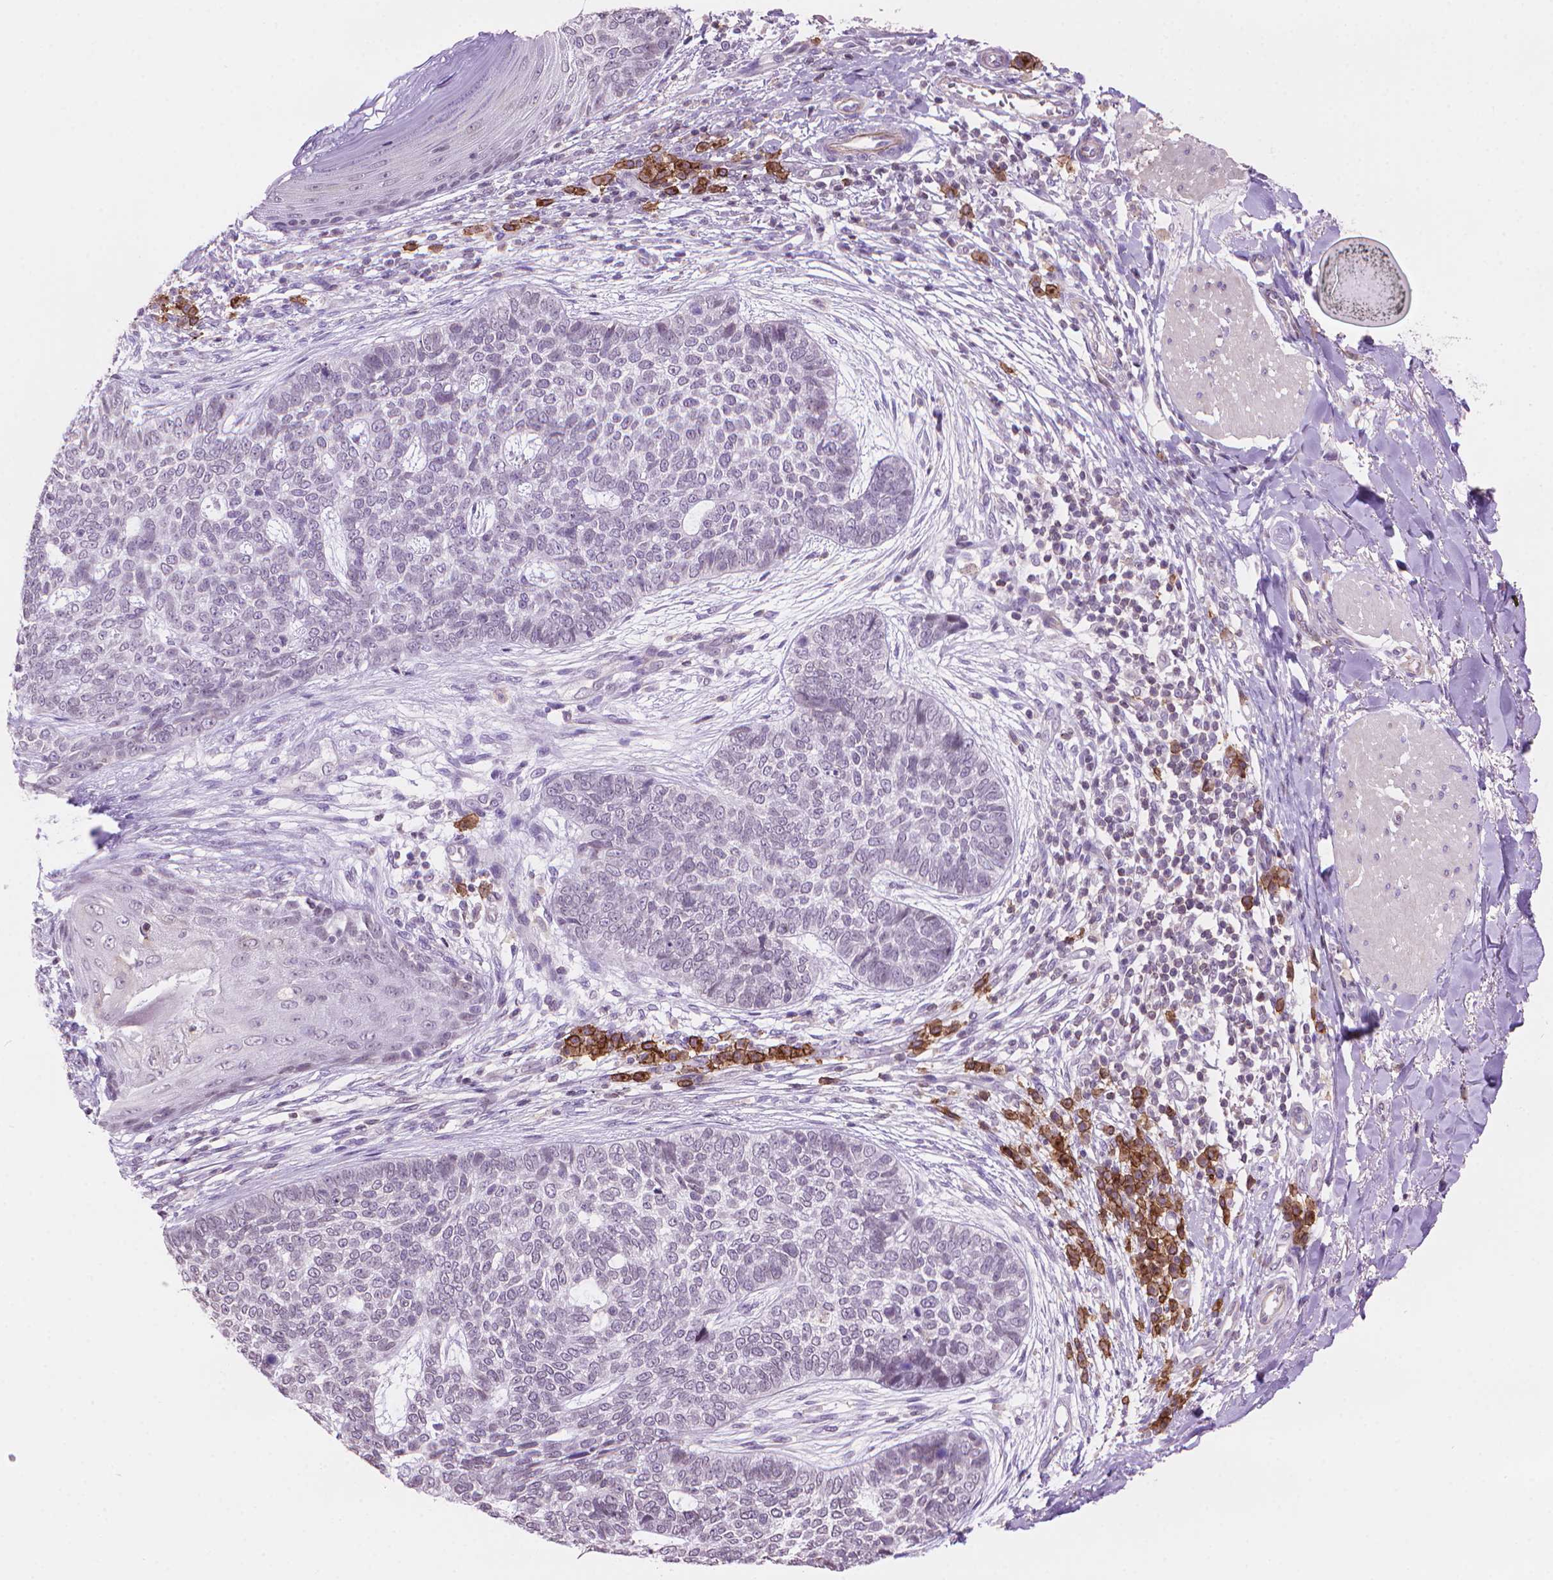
{"staining": {"intensity": "negative", "quantity": "none", "location": "none"}, "tissue": "skin cancer", "cell_type": "Tumor cells", "image_type": "cancer", "snomed": [{"axis": "morphology", "description": "Basal cell carcinoma"}, {"axis": "topography", "description": "Skin"}], "caption": "A high-resolution image shows immunohistochemistry staining of skin cancer, which demonstrates no significant expression in tumor cells.", "gene": "TMEM184A", "patient": {"sex": "female", "age": 69}}